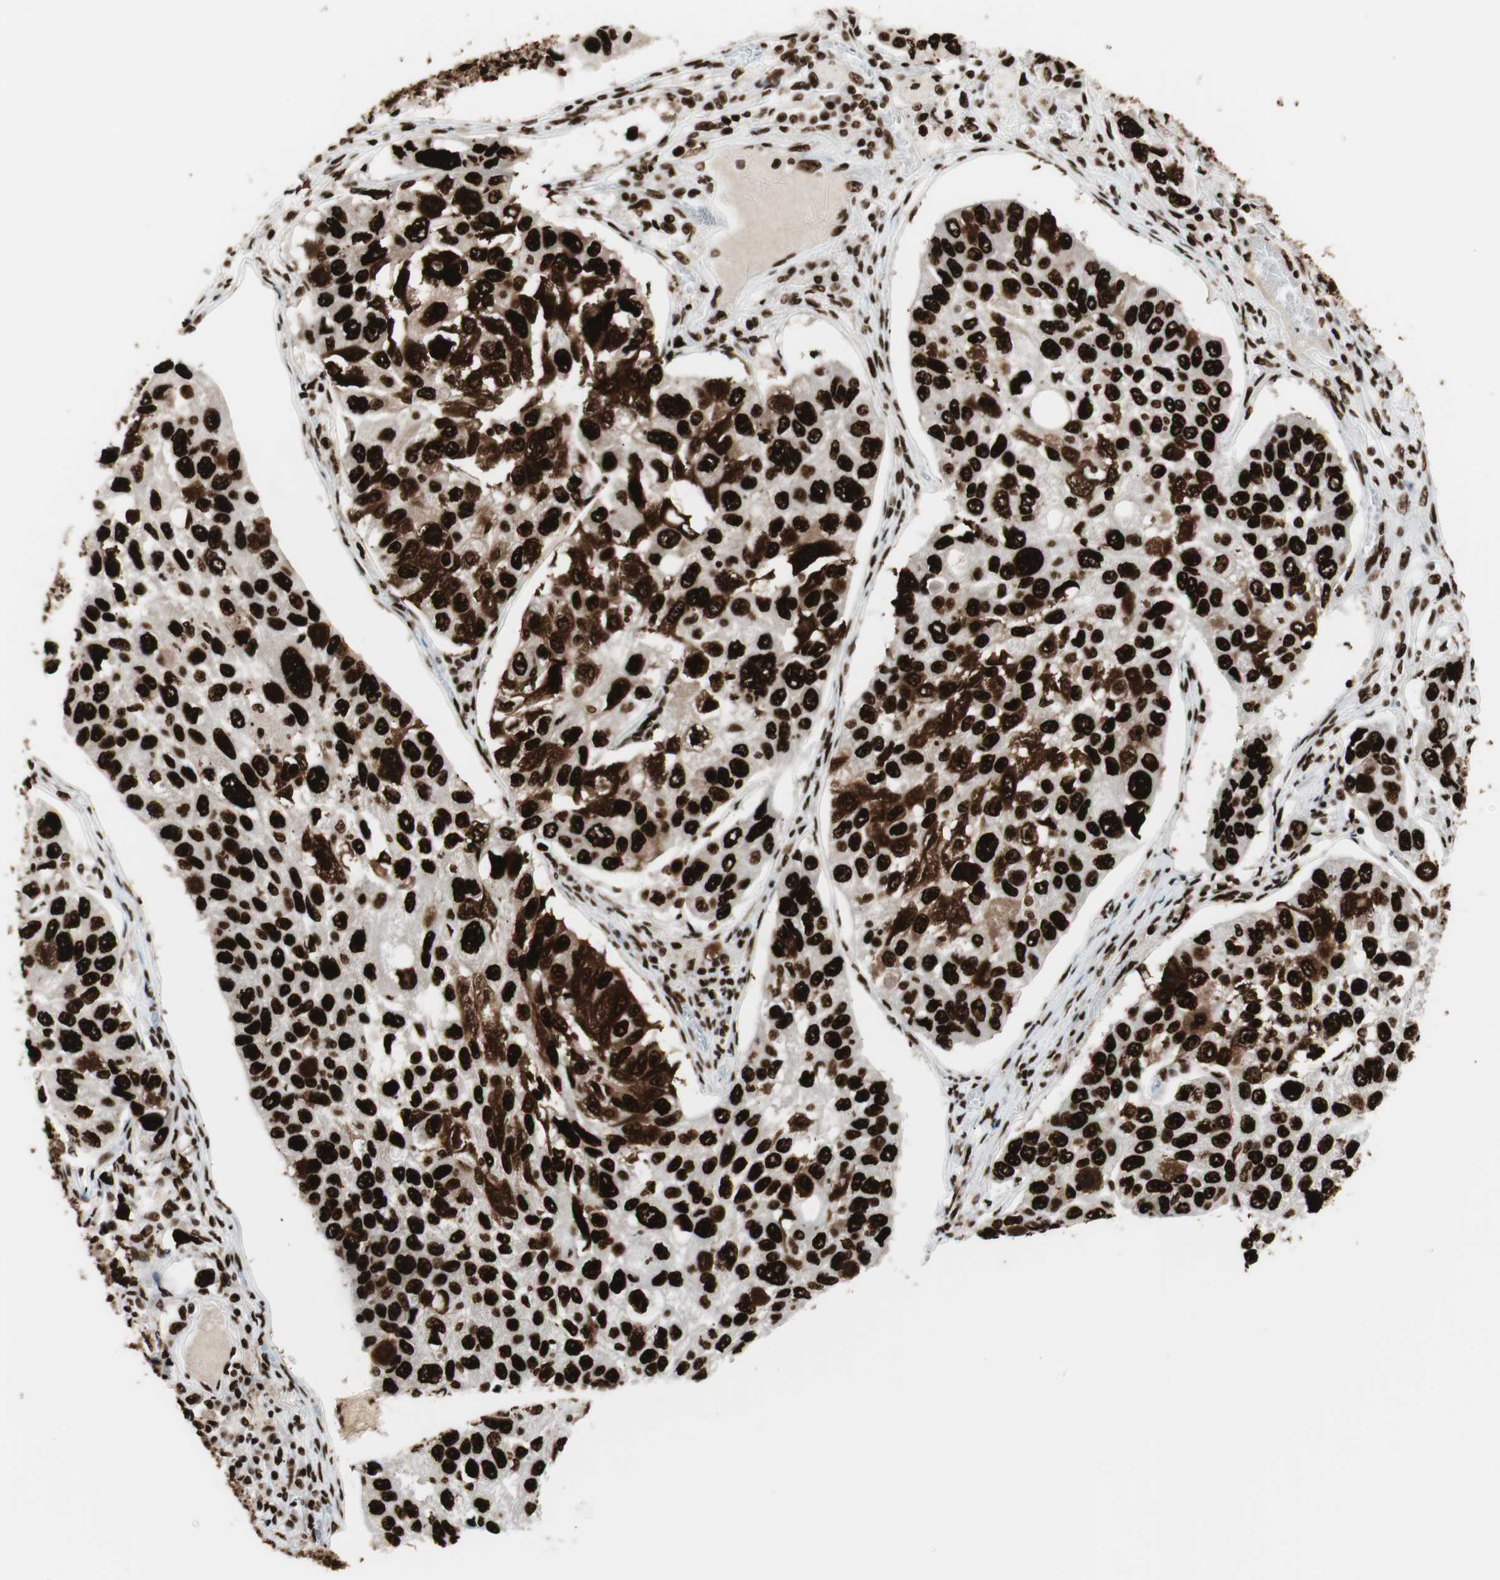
{"staining": {"intensity": "strong", "quantity": ">75%", "location": "cytoplasmic/membranous,nuclear"}, "tissue": "lung cancer", "cell_type": "Tumor cells", "image_type": "cancer", "snomed": [{"axis": "morphology", "description": "Squamous cell carcinoma, NOS"}, {"axis": "topography", "description": "Lung"}], "caption": "Immunohistochemical staining of human squamous cell carcinoma (lung) reveals strong cytoplasmic/membranous and nuclear protein expression in approximately >75% of tumor cells.", "gene": "PSME3", "patient": {"sex": "male", "age": 71}}